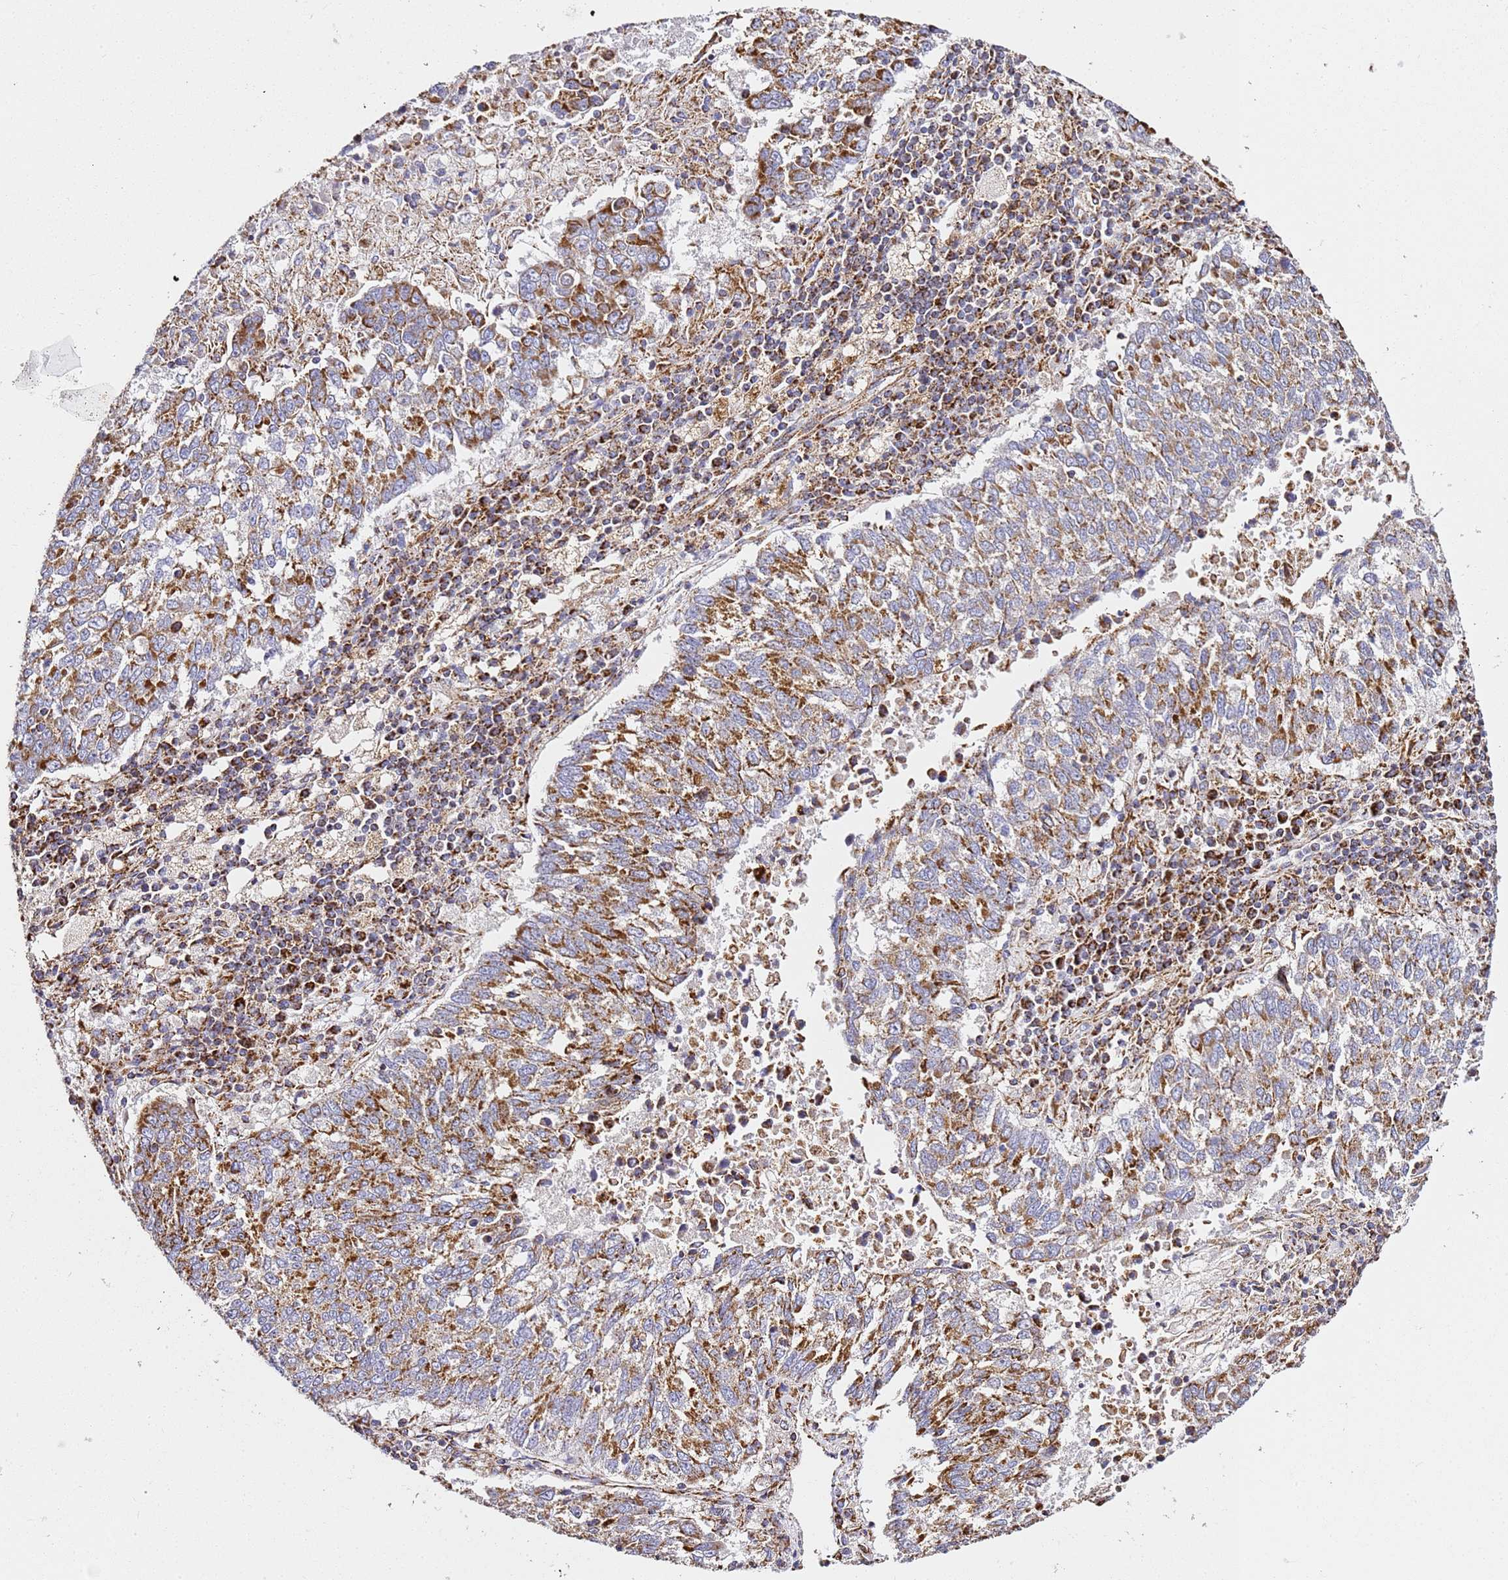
{"staining": {"intensity": "moderate", "quantity": ">75%", "location": "cytoplasmic/membranous"}, "tissue": "lung cancer", "cell_type": "Tumor cells", "image_type": "cancer", "snomed": [{"axis": "morphology", "description": "Squamous cell carcinoma, NOS"}, {"axis": "topography", "description": "Lung"}], "caption": "Tumor cells reveal medium levels of moderate cytoplasmic/membranous expression in approximately >75% of cells in squamous cell carcinoma (lung).", "gene": "NDUFA3", "patient": {"sex": "male", "age": 73}}